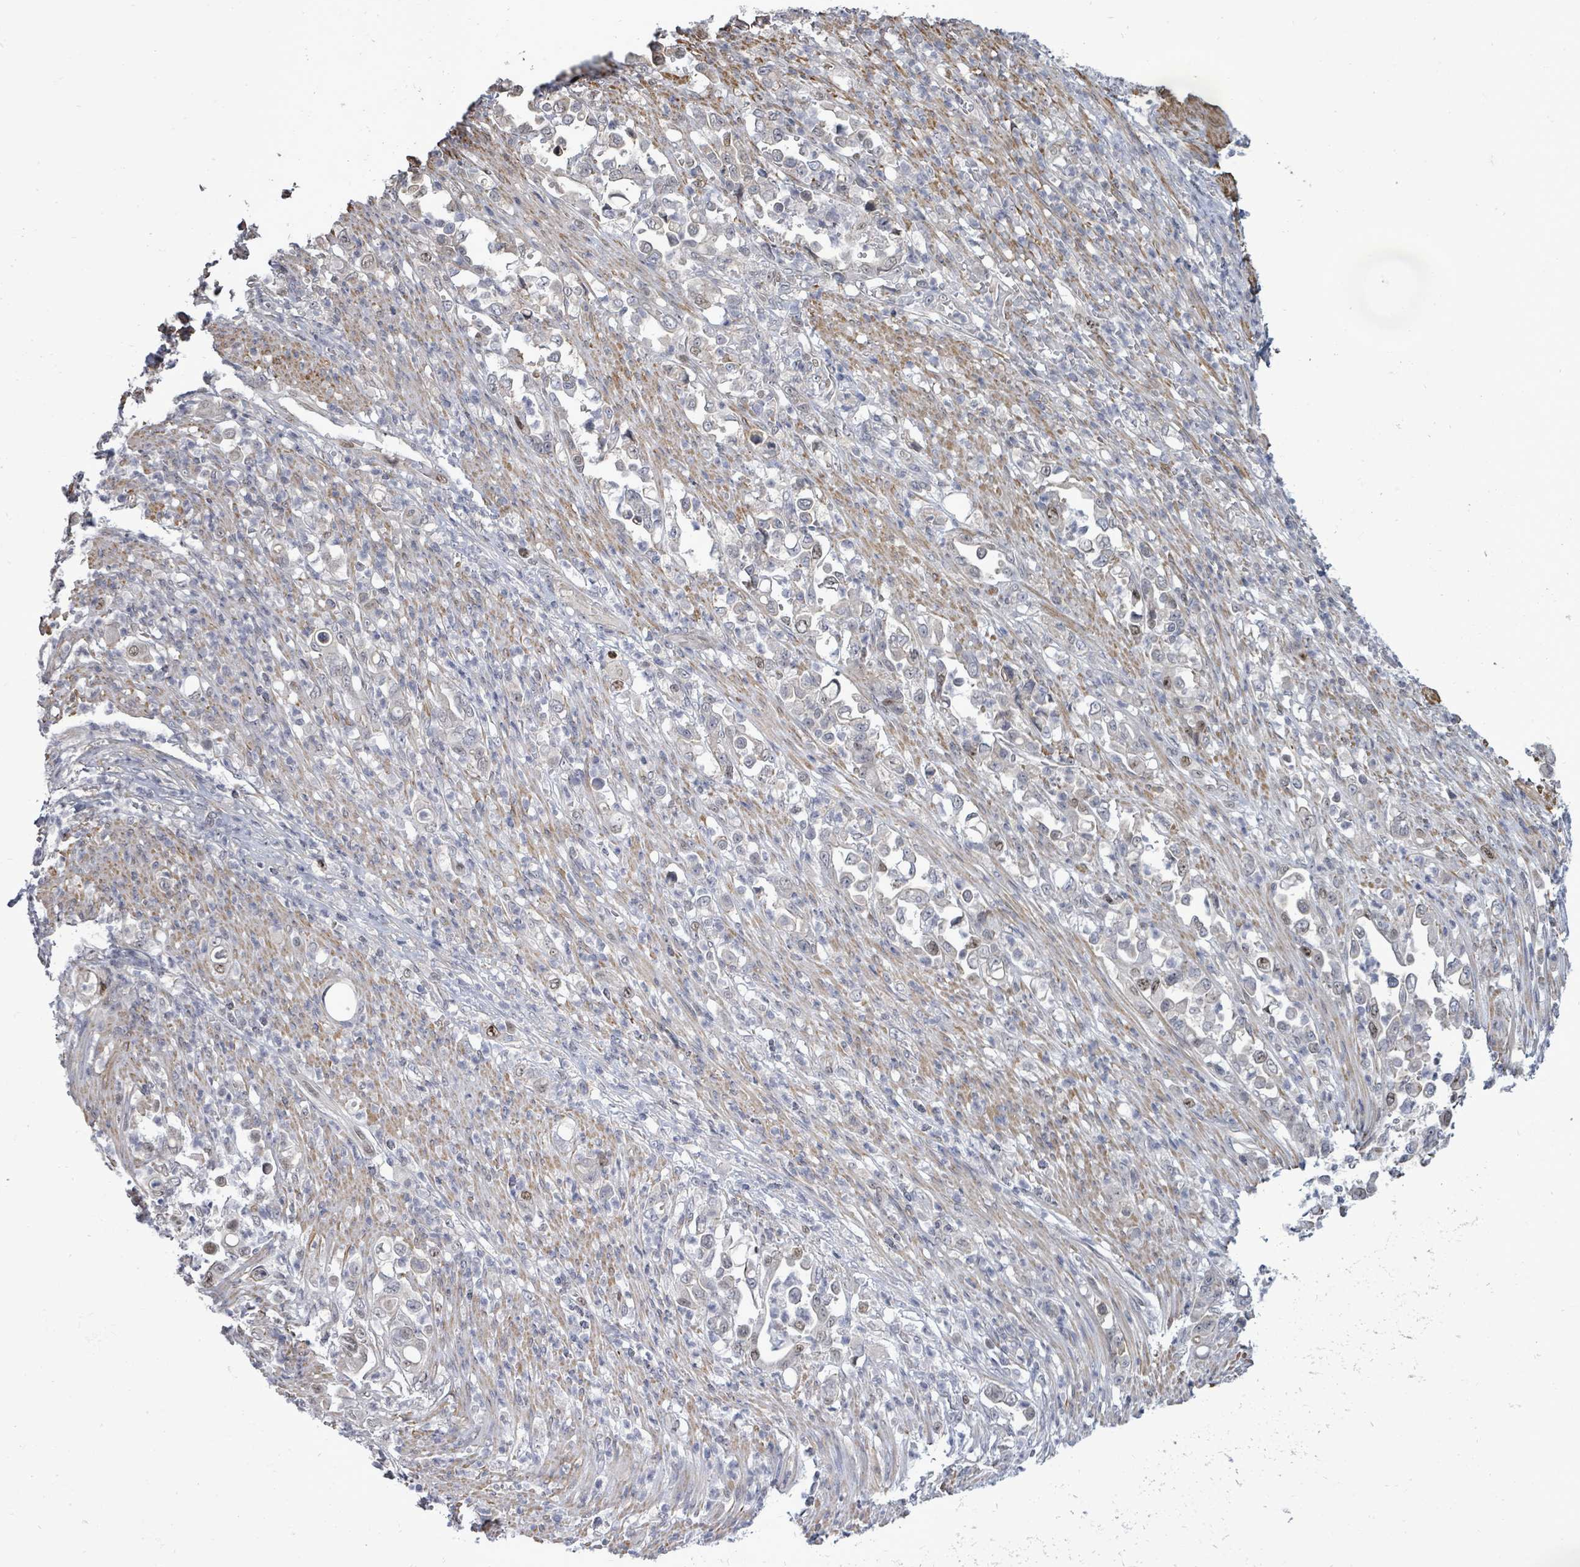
{"staining": {"intensity": "negative", "quantity": "none", "location": "none"}, "tissue": "stomach cancer", "cell_type": "Tumor cells", "image_type": "cancer", "snomed": [{"axis": "morphology", "description": "Normal tissue, NOS"}, {"axis": "morphology", "description": "Adenocarcinoma, NOS"}, {"axis": "topography", "description": "Stomach"}], "caption": "This is an immunohistochemistry micrograph of stomach cancer. There is no staining in tumor cells.", "gene": "PAPSS1", "patient": {"sex": "female", "age": 79}}